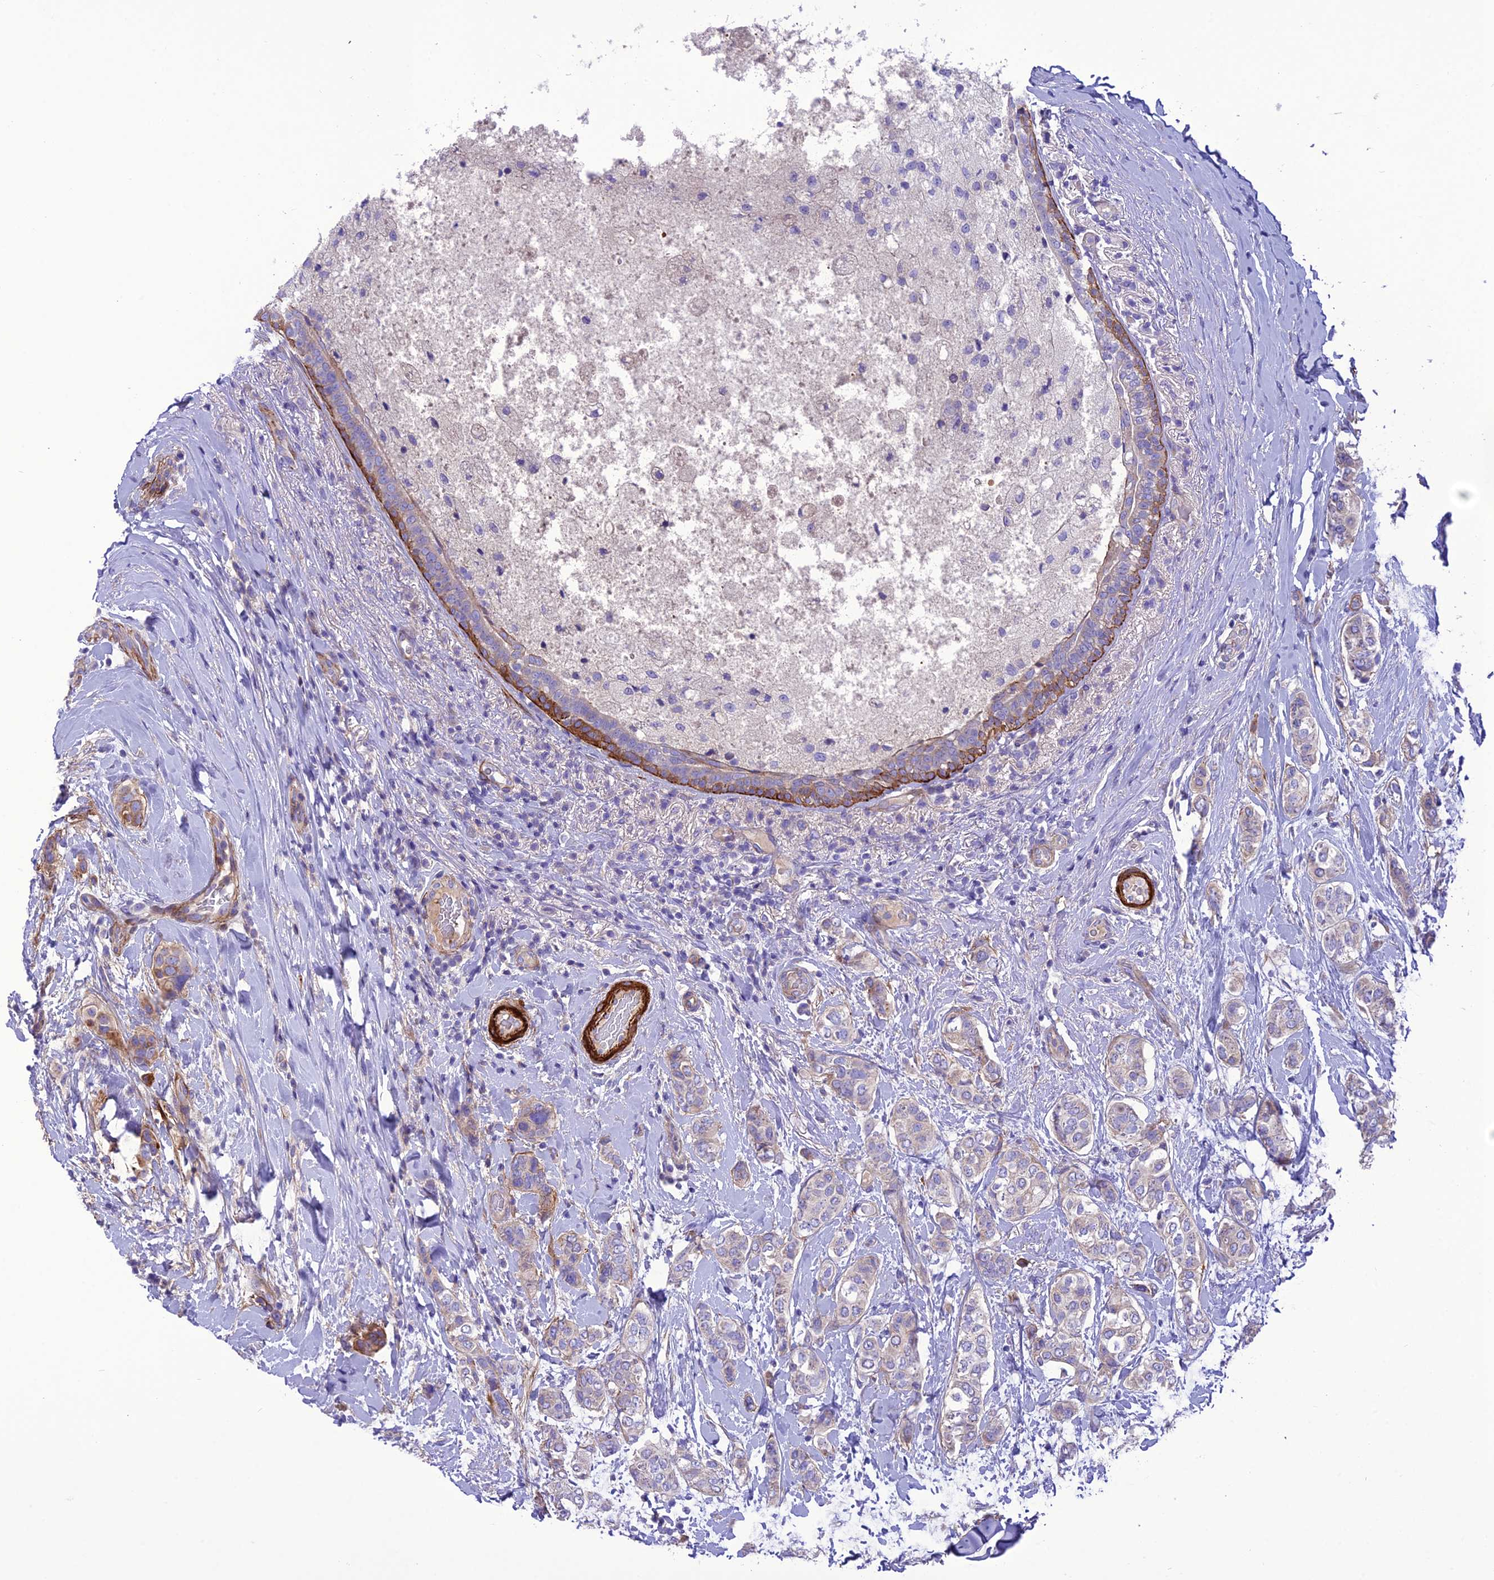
{"staining": {"intensity": "moderate", "quantity": "<25%", "location": "cytoplasmic/membranous"}, "tissue": "breast cancer", "cell_type": "Tumor cells", "image_type": "cancer", "snomed": [{"axis": "morphology", "description": "Lobular carcinoma"}, {"axis": "topography", "description": "Breast"}], "caption": "This is an image of immunohistochemistry staining of breast cancer (lobular carcinoma), which shows moderate positivity in the cytoplasmic/membranous of tumor cells.", "gene": "FRA10AC1", "patient": {"sex": "female", "age": 51}}